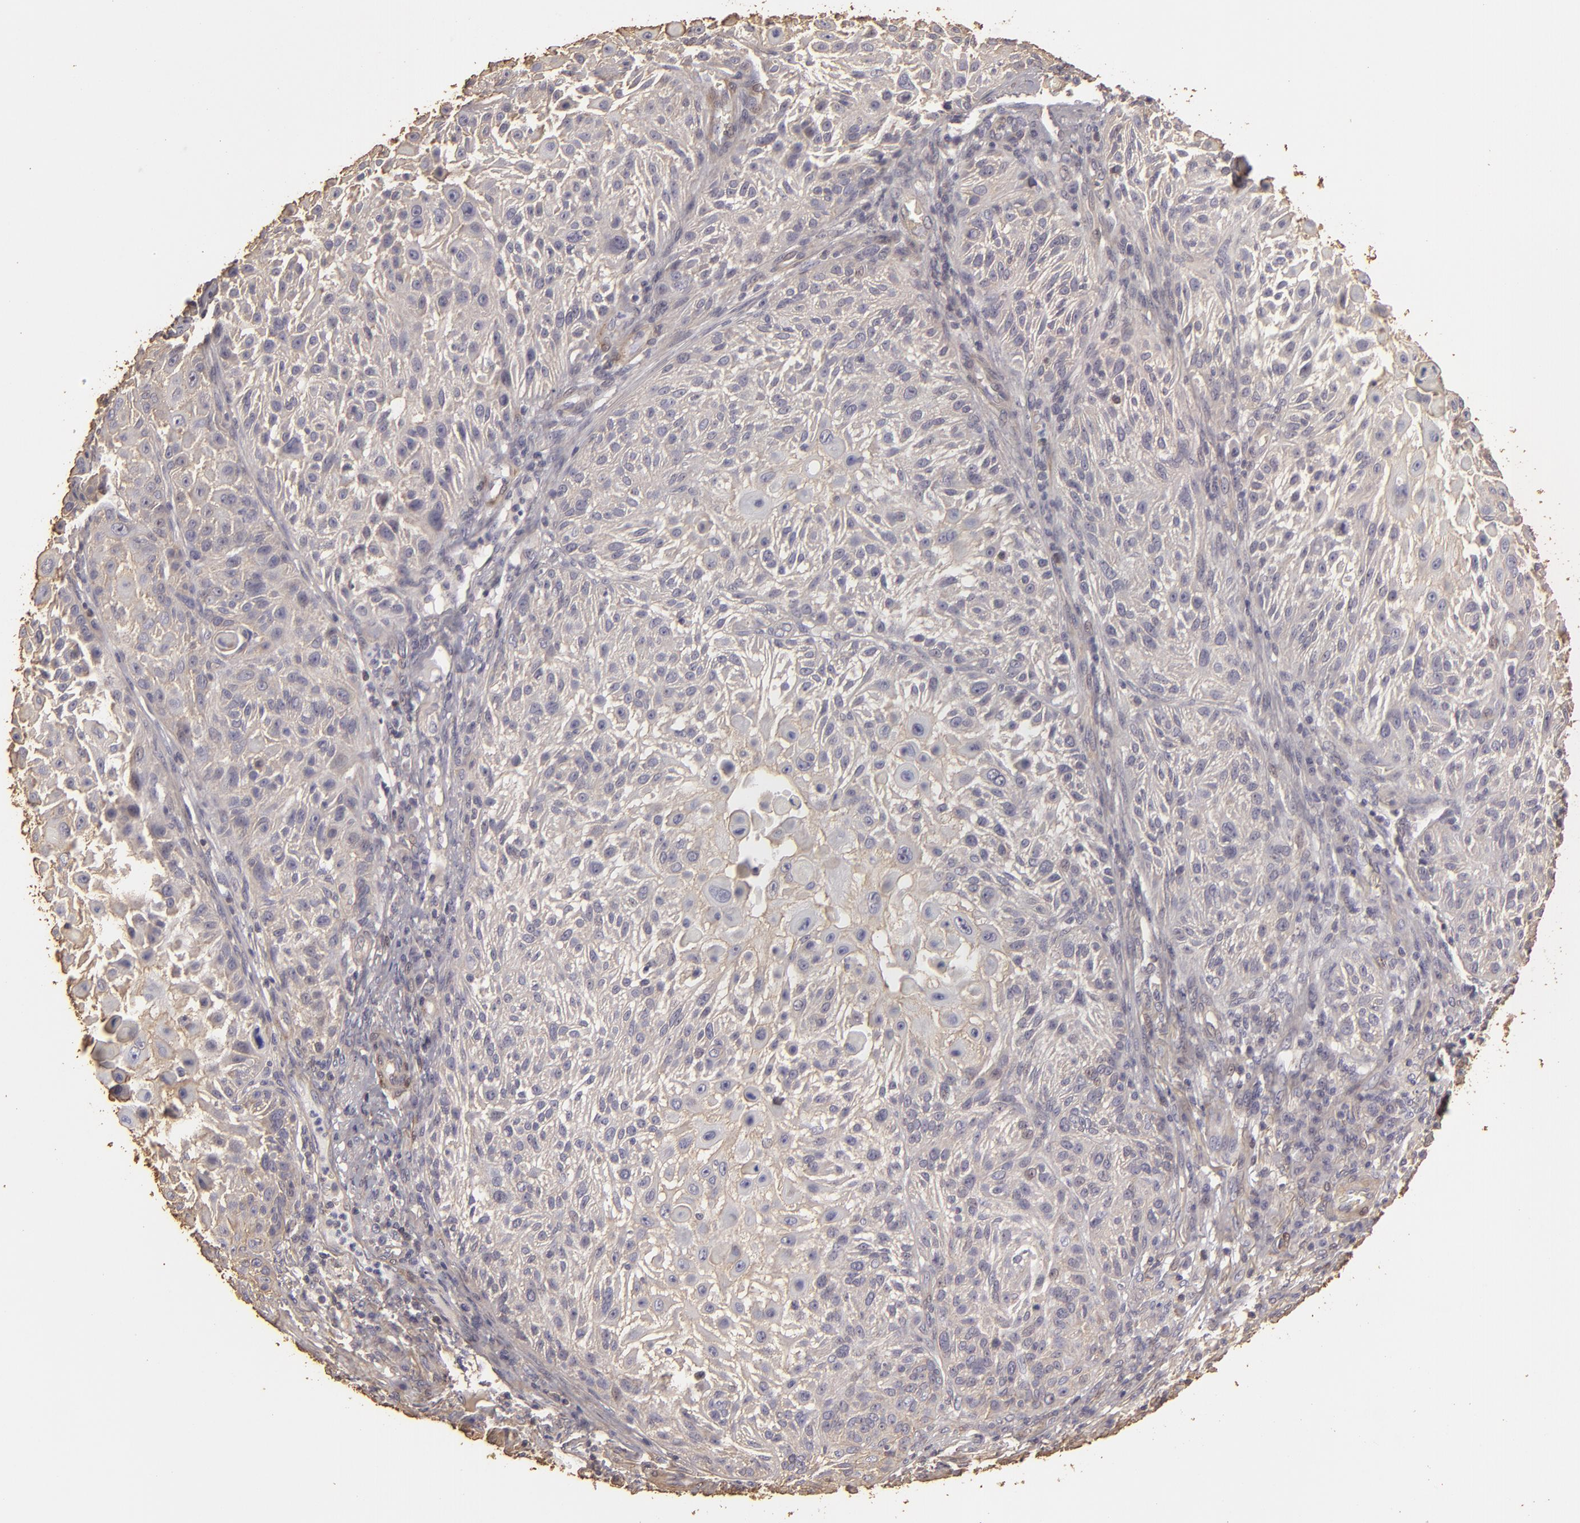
{"staining": {"intensity": "negative", "quantity": "none", "location": "none"}, "tissue": "skin cancer", "cell_type": "Tumor cells", "image_type": "cancer", "snomed": [{"axis": "morphology", "description": "Squamous cell carcinoma, NOS"}, {"axis": "topography", "description": "Skin"}], "caption": "DAB (3,3'-diaminobenzidine) immunohistochemical staining of skin cancer shows no significant positivity in tumor cells.", "gene": "HSPB6", "patient": {"sex": "female", "age": 89}}